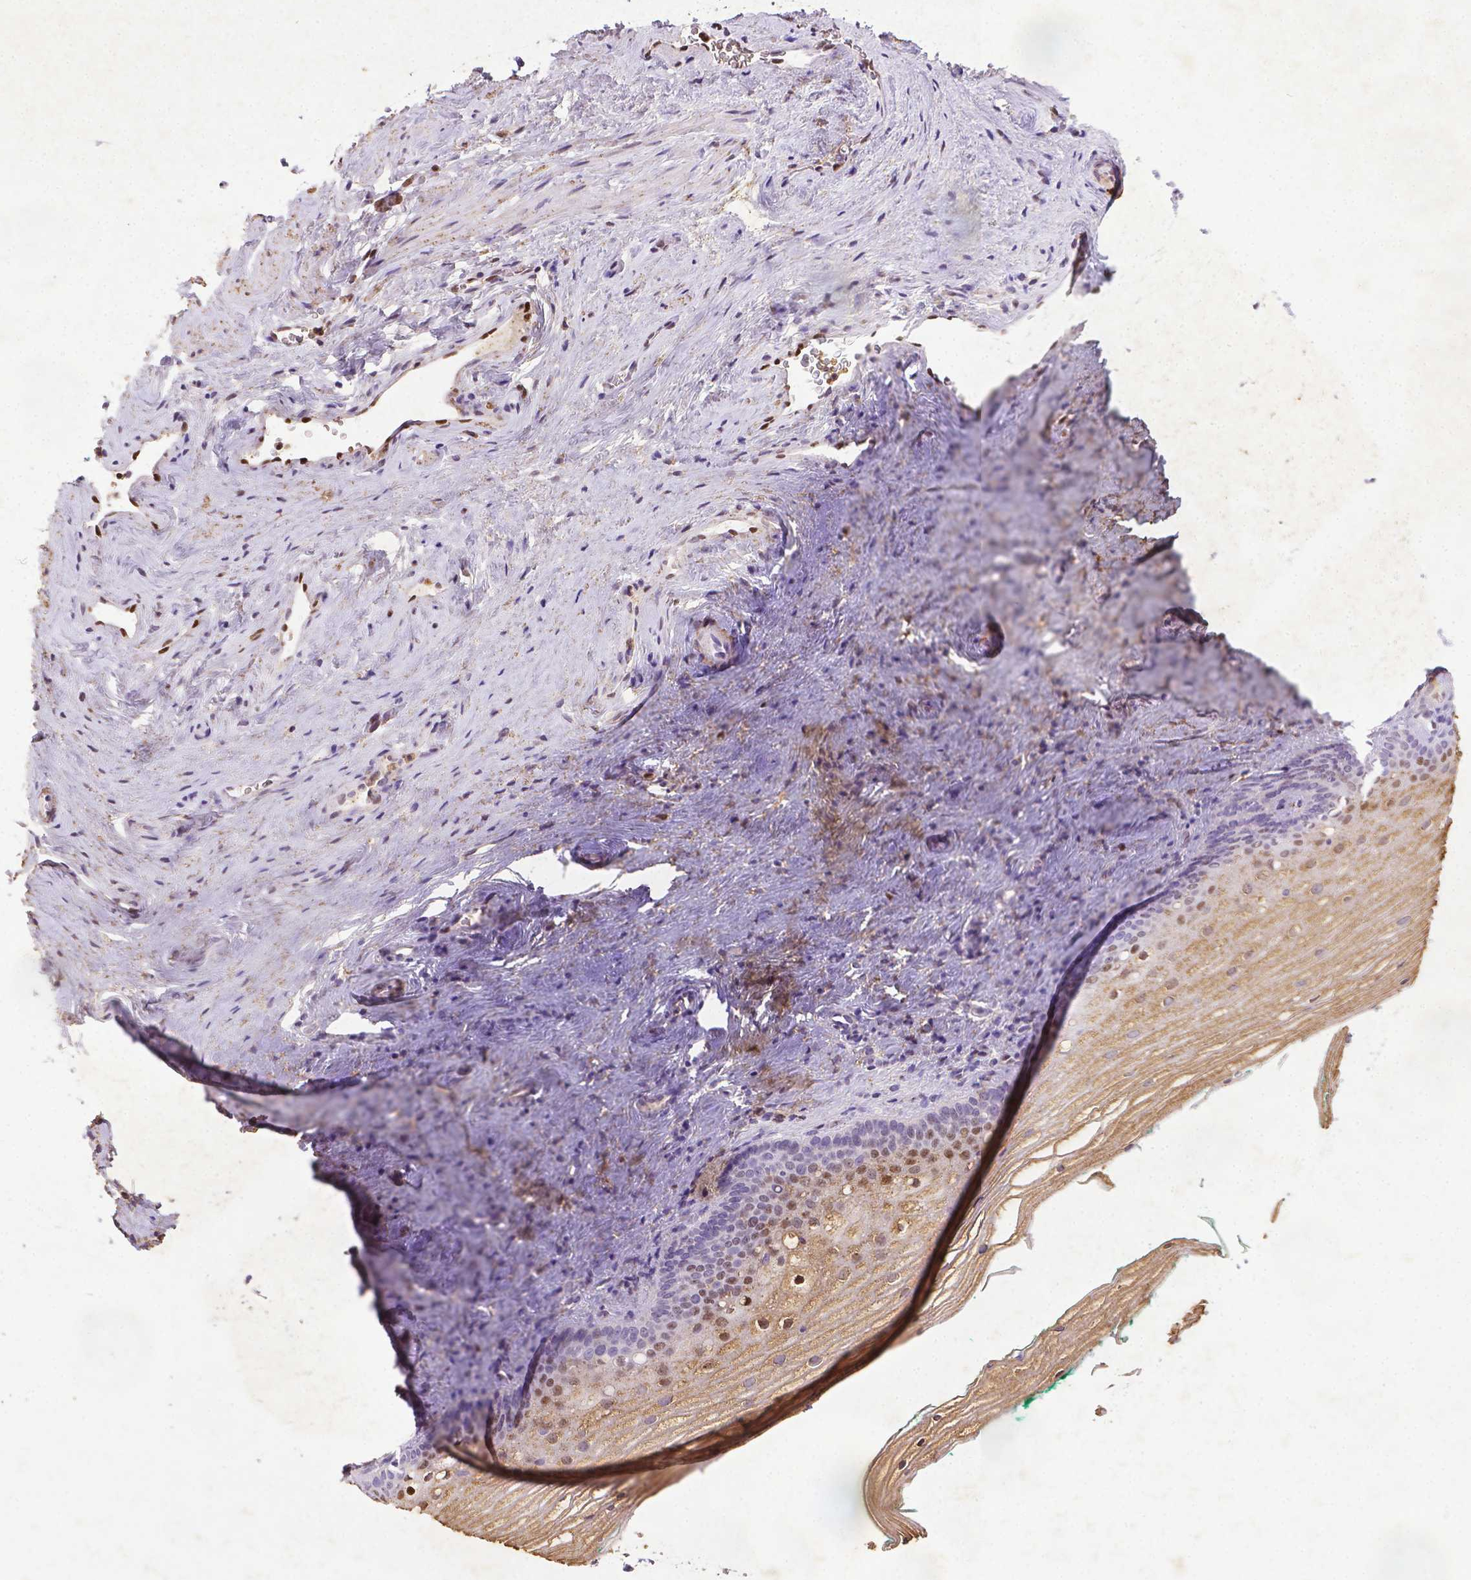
{"staining": {"intensity": "moderate", "quantity": ">75%", "location": "cytoplasmic/membranous,nuclear"}, "tissue": "vagina", "cell_type": "Squamous epithelial cells", "image_type": "normal", "snomed": [{"axis": "morphology", "description": "Normal tissue, NOS"}, {"axis": "topography", "description": "Vagina"}], "caption": "Immunohistochemistry (IHC) of normal human vagina displays medium levels of moderate cytoplasmic/membranous,nuclear staining in approximately >75% of squamous epithelial cells. Immunohistochemistry stains the protein of interest in brown and the nuclei are stained blue.", "gene": "CDKN1A", "patient": {"sex": "female", "age": 44}}